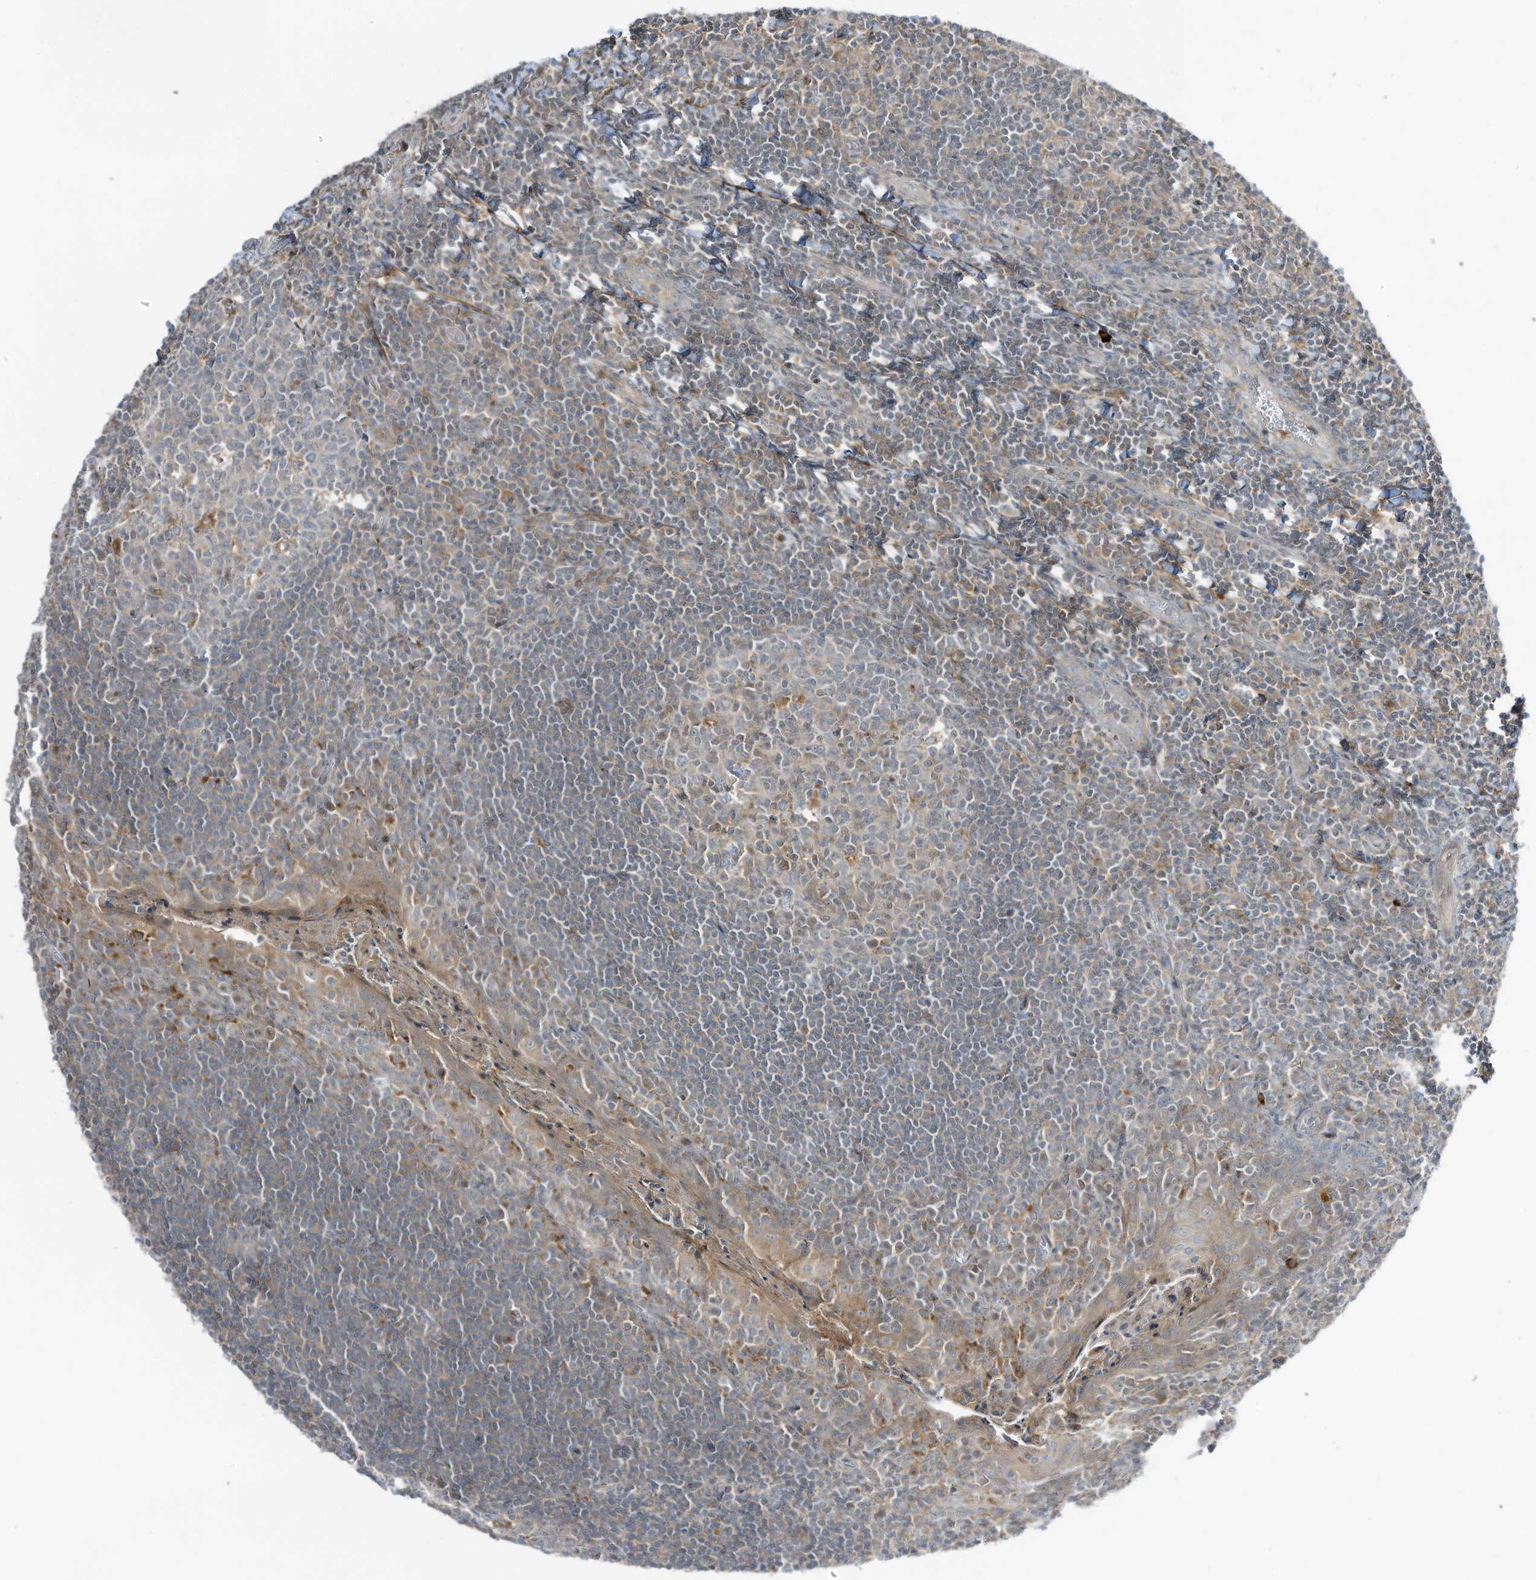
{"staining": {"intensity": "moderate", "quantity": "<25%", "location": "cytoplasmic/membranous"}, "tissue": "tonsil", "cell_type": "Germinal center cells", "image_type": "normal", "snomed": [{"axis": "morphology", "description": "Normal tissue, NOS"}, {"axis": "topography", "description": "Tonsil"}], "caption": "Immunohistochemistry (IHC) histopathology image of benign tonsil stained for a protein (brown), which shows low levels of moderate cytoplasmic/membranous expression in approximately <25% of germinal center cells.", "gene": "DZIP3", "patient": {"sex": "male", "age": 27}}